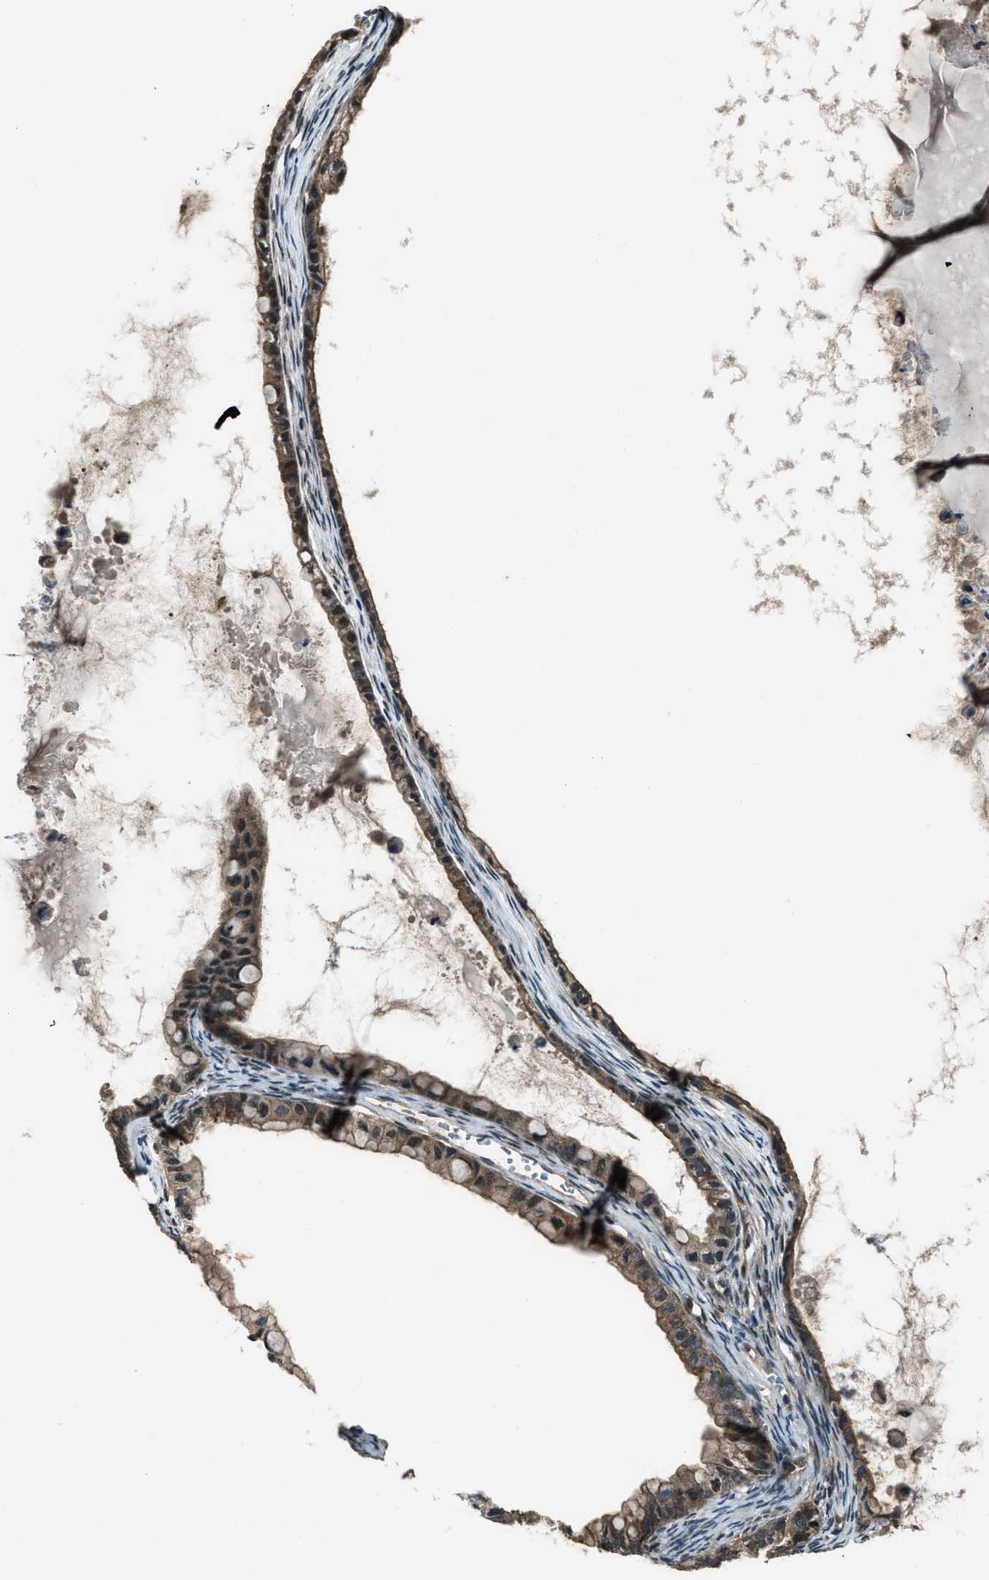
{"staining": {"intensity": "moderate", "quantity": ">75%", "location": "cytoplasmic/membranous"}, "tissue": "ovarian cancer", "cell_type": "Tumor cells", "image_type": "cancer", "snomed": [{"axis": "morphology", "description": "Cystadenocarcinoma, mucinous, NOS"}, {"axis": "topography", "description": "Ovary"}], "caption": "An image of human mucinous cystadenocarcinoma (ovarian) stained for a protein reveals moderate cytoplasmic/membranous brown staining in tumor cells.", "gene": "SVIL", "patient": {"sex": "female", "age": 80}}